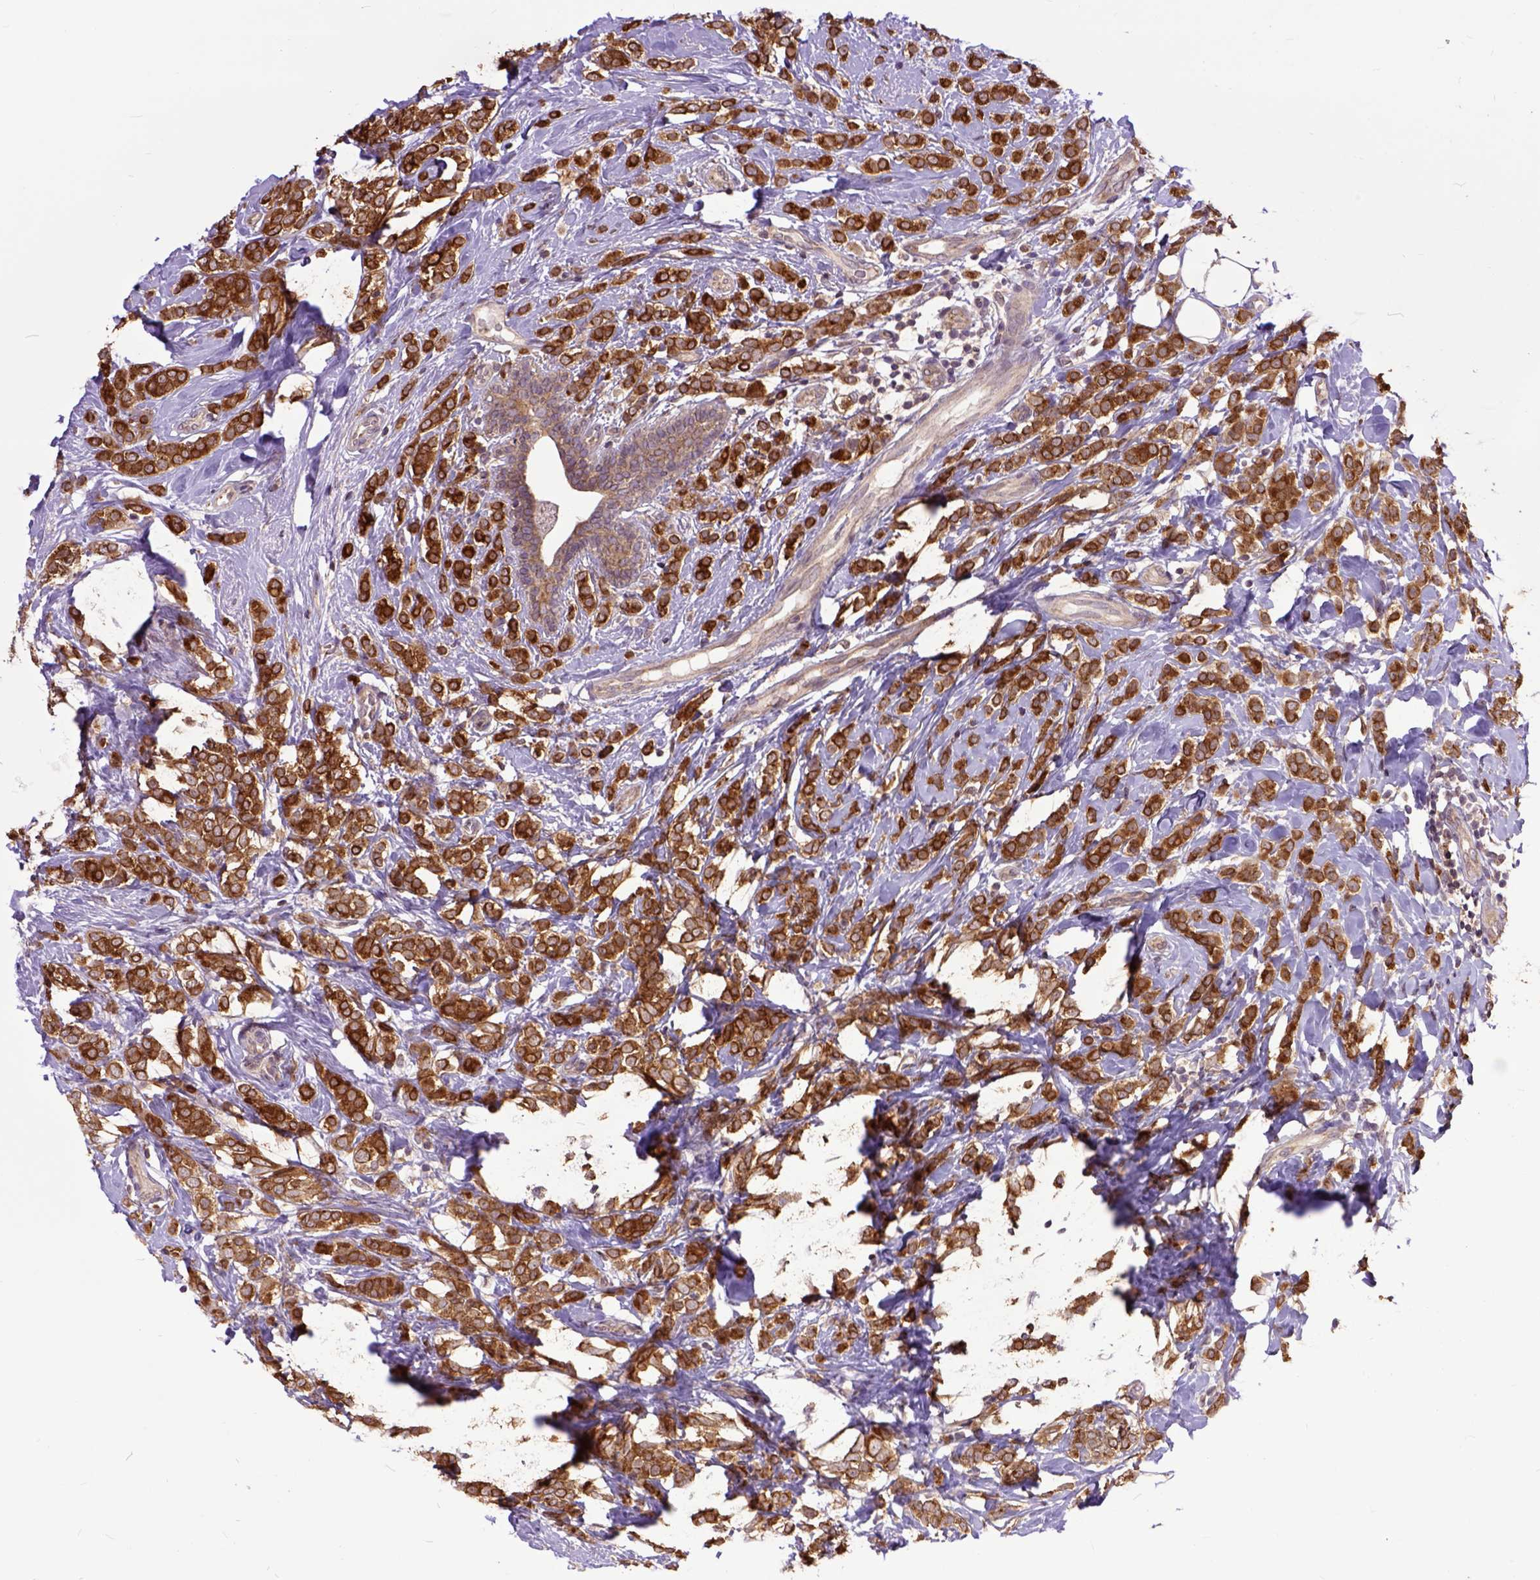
{"staining": {"intensity": "strong", "quantity": ">75%", "location": "cytoplasmic/membranous"}, "tissue": "breast cancer", "cell_type": "Tumor cells", "image_type": "cancer", "snomed": [{"axis": "morphology", "description": "Lobular carcinoma"}, {"axis": "topography", "description": "Breast"}], "caption": "High-magnification brightfield microscopy of breast lobular carcinoma stained with DAB (brown) and counterstained with hematoxylin (blue). tumor cells exhibit strong cytoplasmic/membranous positivity is identified in about>75% of cells. (Brightfield microscopy of DAB IHC at high magnification).", "gene": "ARL1", "patient": {"sex": "female", "age": 49}}